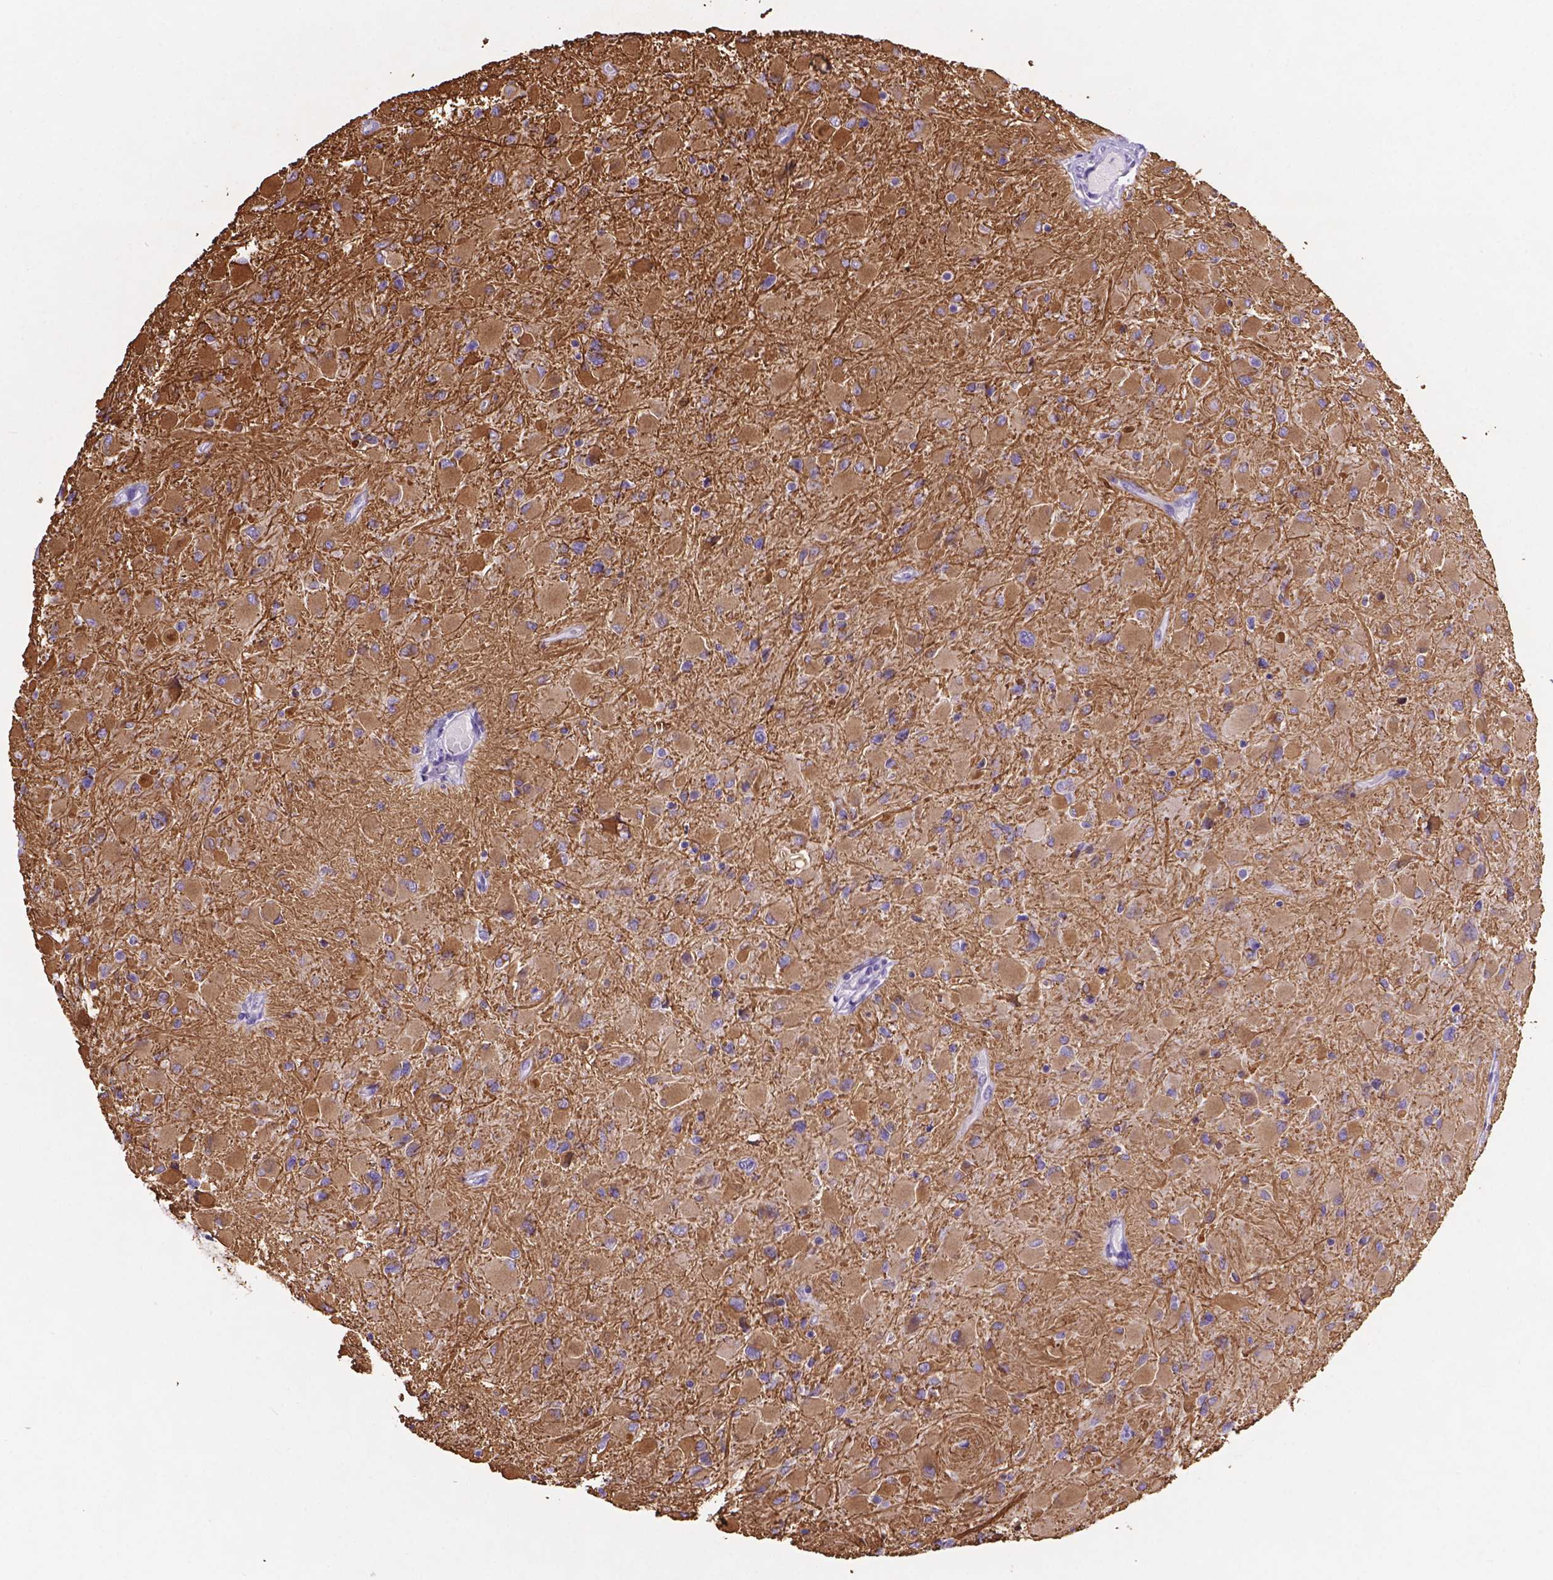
{"staining": {"intensity": "moderate", "quantity": ">75%", "location": "cytoplasmic/membranous"}, "tissue": "glioma", "cell_type": "Tumor cells", "image_type": "cancer", "snomed": [{"axis": "morphology", "description": "Glioma, malignant, High grade"}, {"axis": "topography", "description": "Cerebral cortex"}], "caption": "This is an image of IHC staining of glioma, which shows moderate staining in the cytoplasmic/membranous of tumor cells.", "gene": "DMWD", "patient": {"sex": "female", "age": 36}}